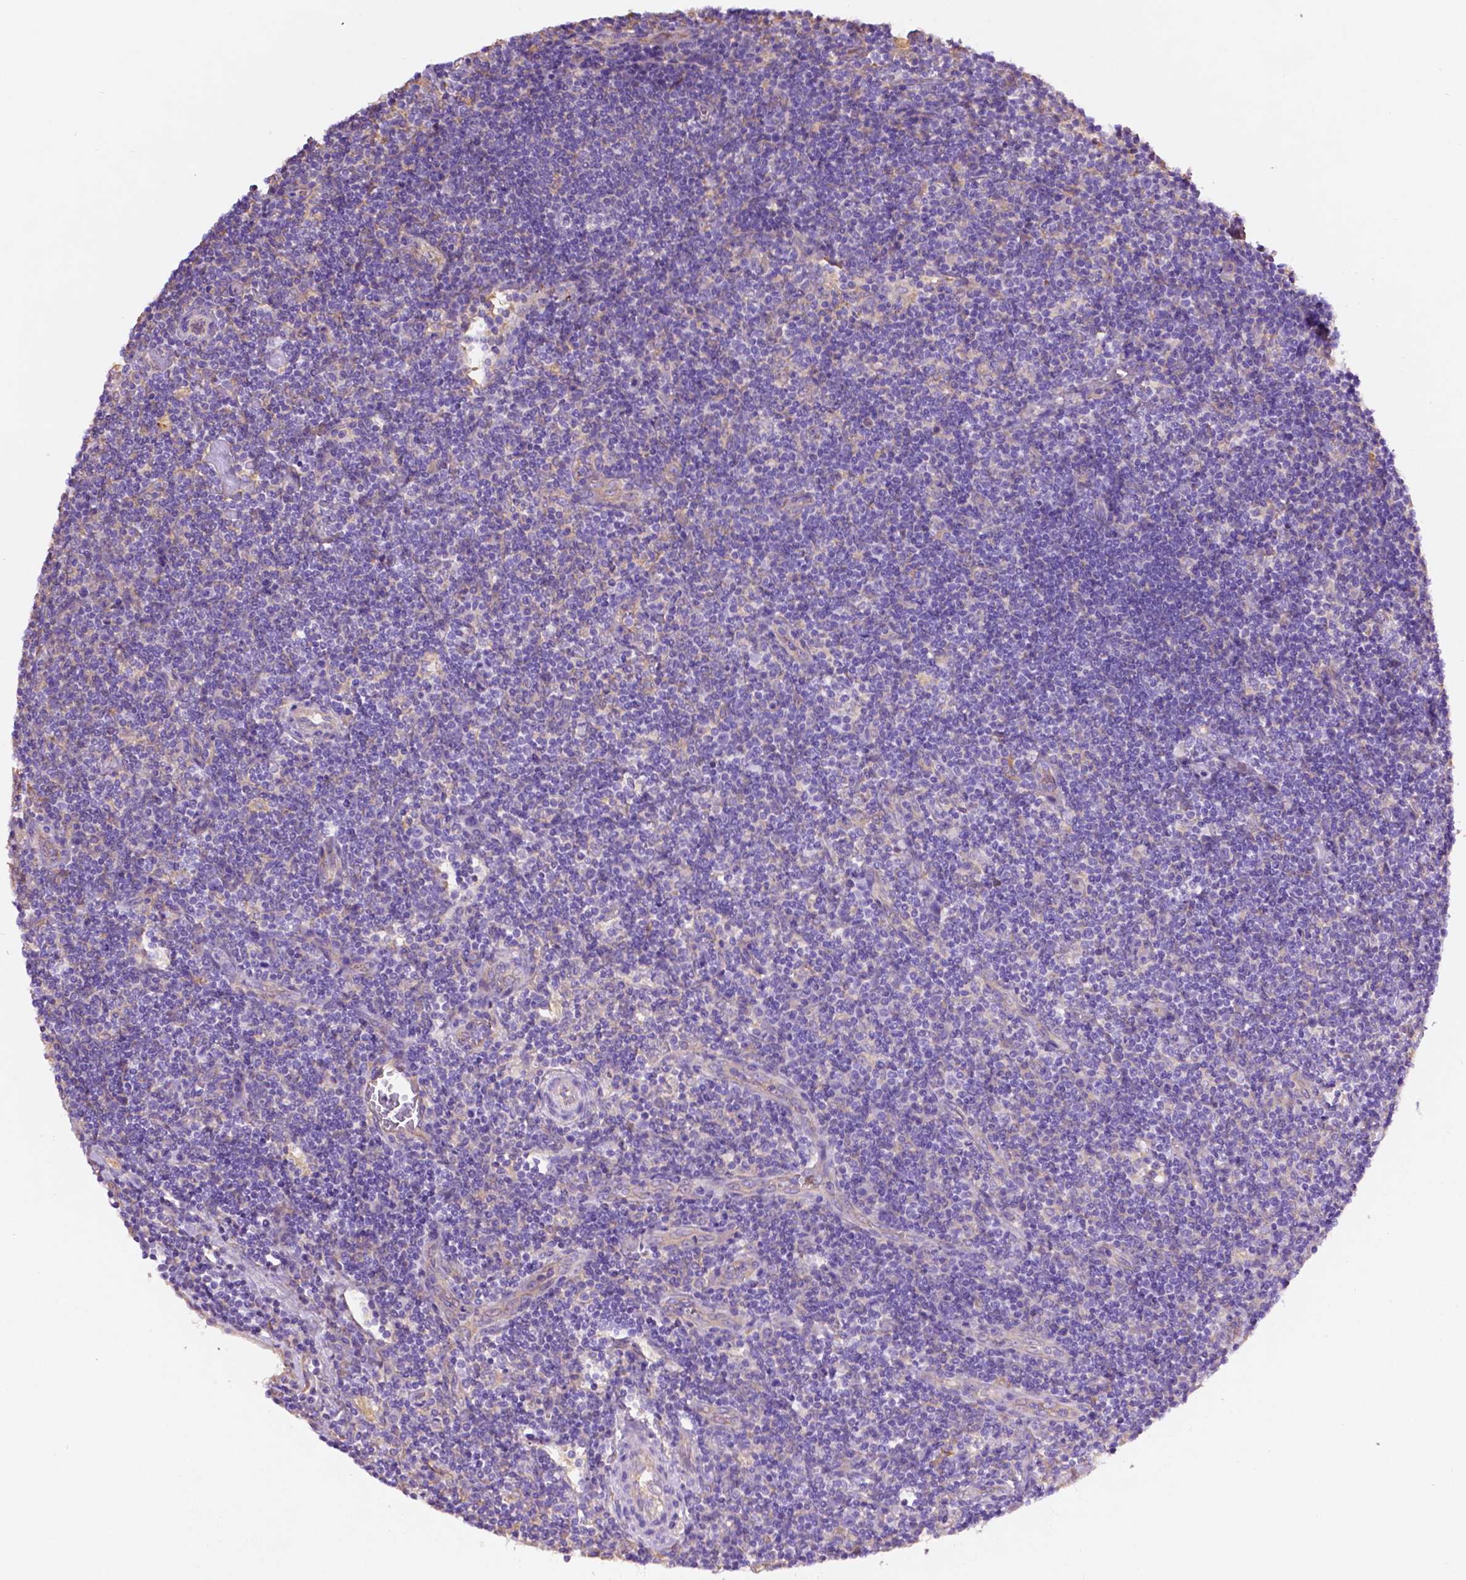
{"staining": {"intensity": "negative", "quantity": "none", "location": "none"}, "tissue": "lymphoma", "cell_type": "Tumor cells", "image_type": "cancer", "snomed": [{"axis": "morphology", "description": "Hodgkin's disease, NOS"}, {"axis": "topography", "description": "Lymph node"}], "caption": "Tumor cells are negative for protein expression in human Hodgkin's disease.", "gene": "GDPD5", "patient": {"sex": "male", "age": 40}}